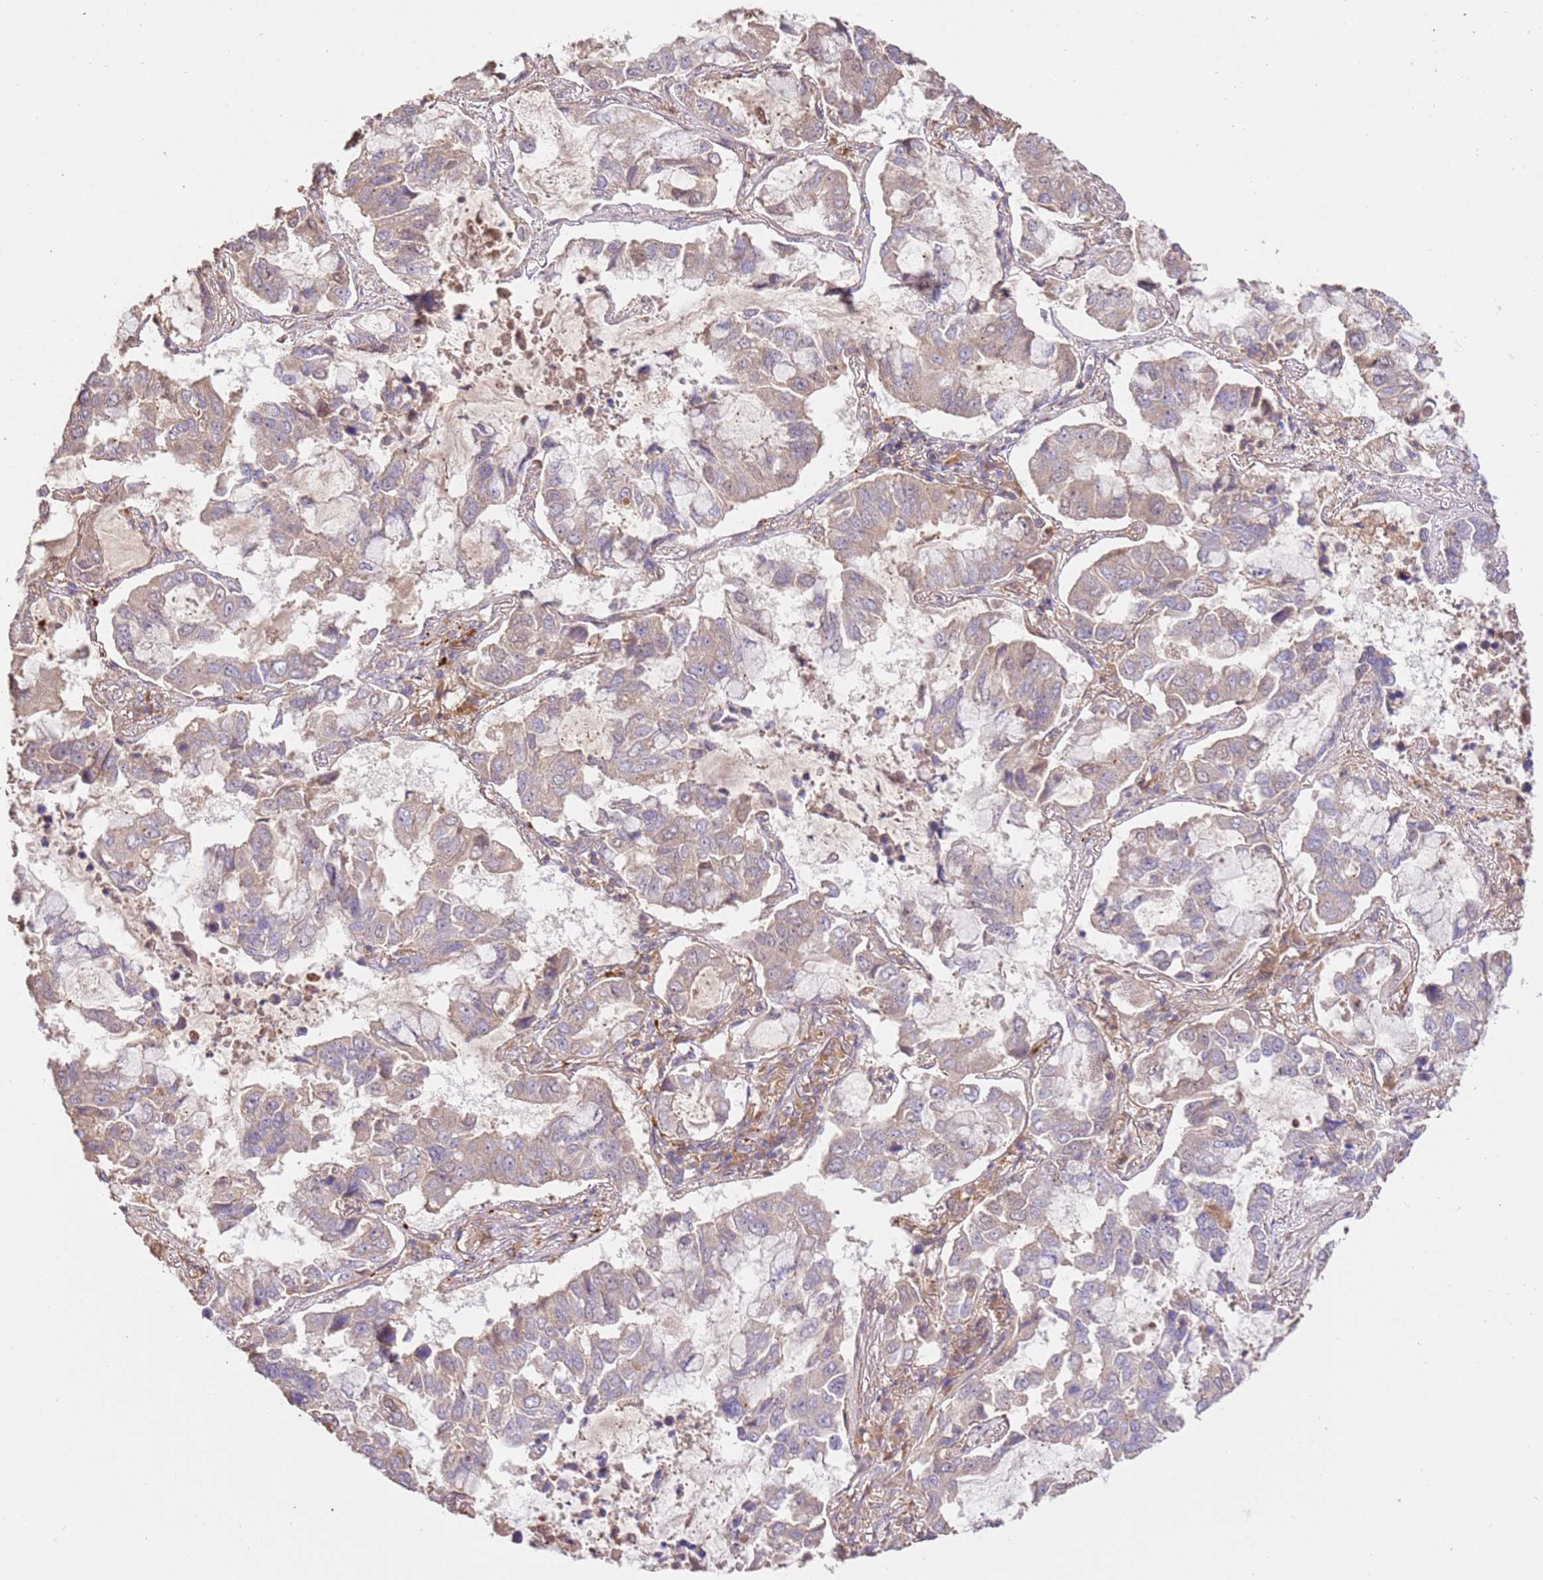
{"staining": {"intensity": "weak", "quantity": "<25%", "location": "cytoplasmic/membranous"}, "tissue": "lung cancer", "cell_type": "Tumor cells", "image_type": "cancer", "snomed": [{"axis": "morphology", "description": "Adenocarcinoma, NOS"}, {"axis": "topography", "description": "Lung"}], "caption": "DAB (3,3'-diaminobenzidine) immunohistochemical staining of lung cancer reveals no significant staining in tumor cells. (Brightfield microscopy of DAB immunohistochemistry at high magnification).", "gene": "CEP55", "patient": {"sex": "male", "age": 64}}